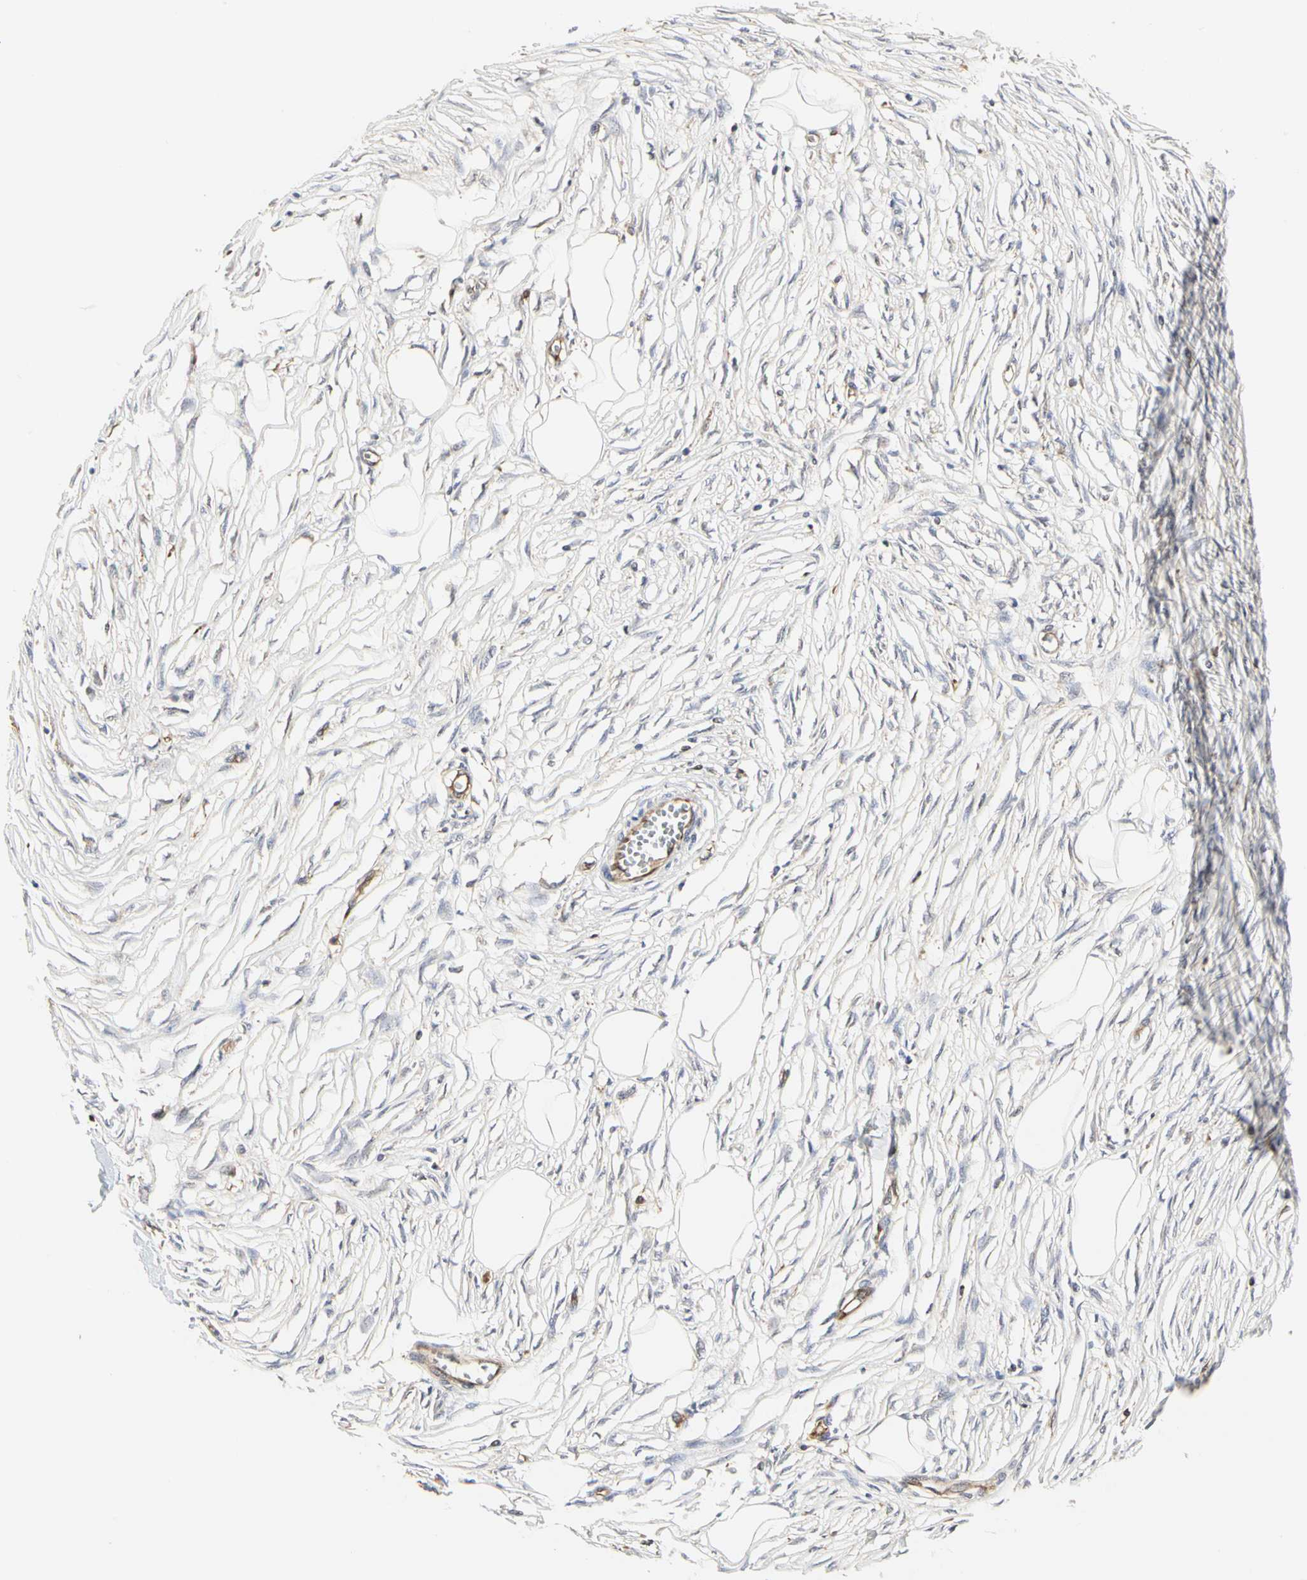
{"staining": {"intensity": "negative", "quantity": "none", "location": "none"}, "tissue": "adipose tissue", "cell_type": "Adipocytes", "image_type": "normal", "snomed": [{"axis": "morphology", "description": "Normal tissue, NOS"}, {"axis": "morphology", "description": "Sarcoma, NOS"}, {"axis": "topography", "description": "Skin"}, {"axis": "topography", "description": "Soft tissue"}], "caption": "A high-resolution image shows immunohistochemistry (IHC) staining of benign adipose tissue, which demonstrates no significant expression in adipocytes. (DAB IHC, high magnification).", "gene": "C3orf52", "patient": {"sex": "female", "age": 51}}